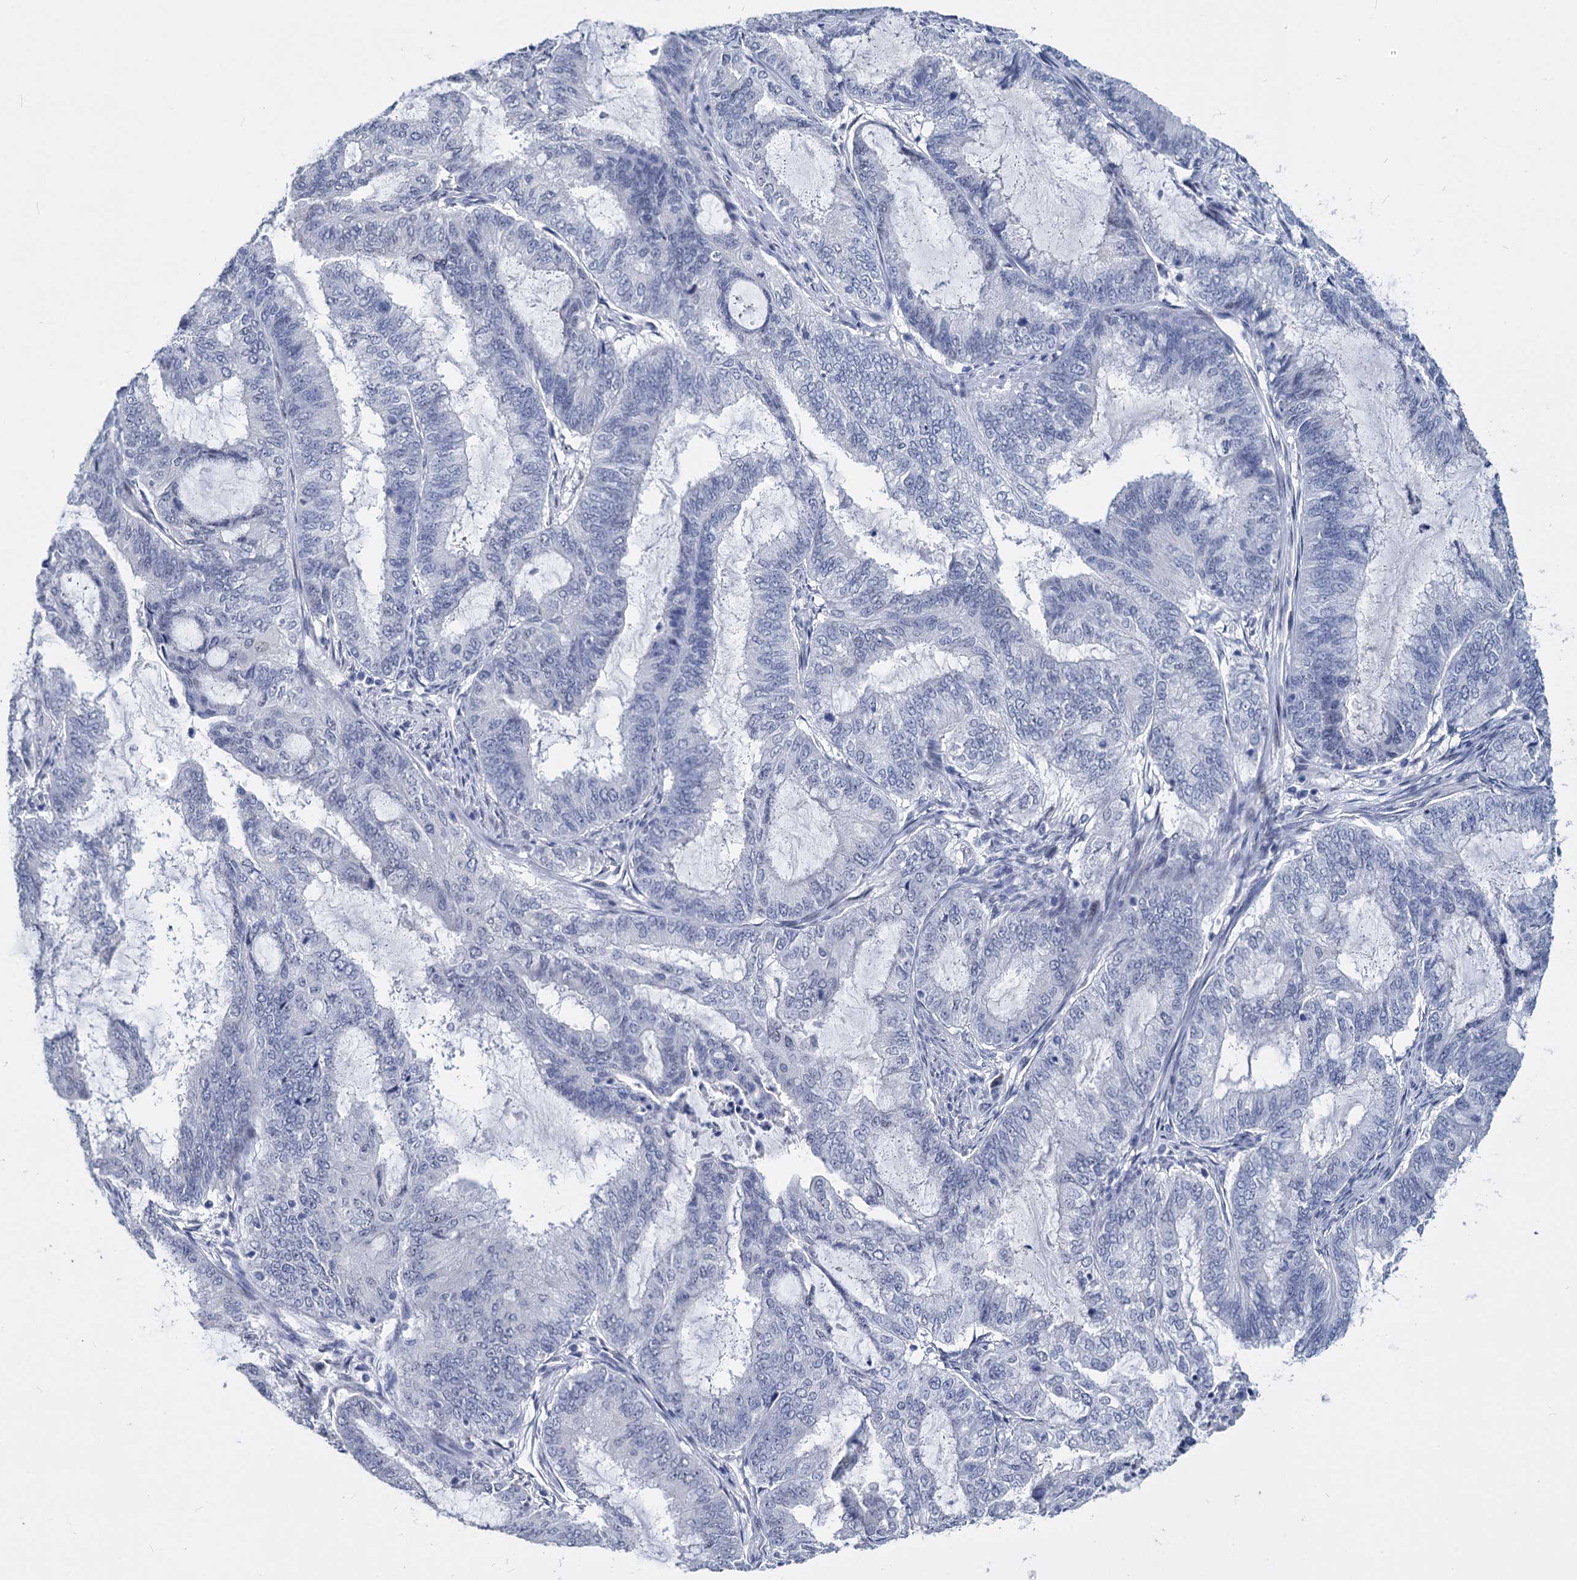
{"staining": {"intensity": "negative", "quantity": "none", "location": "none"}, "tissue": "endometrial cancer", "cell_type": "Tumor cells", "image_type": "cancer", "snomed": [{"axis": "morphology", "description": "Adenocarcinoma, NOS"}, {"axis": "topography", "description": "Endometrium"}], "caption": "The IHC histopathology image has no significant staining in tumor cells of endometrial adenocarcinoma tissue.", "gene": "MAGEA4", "patient": {"sex": "female", "age": 51}}